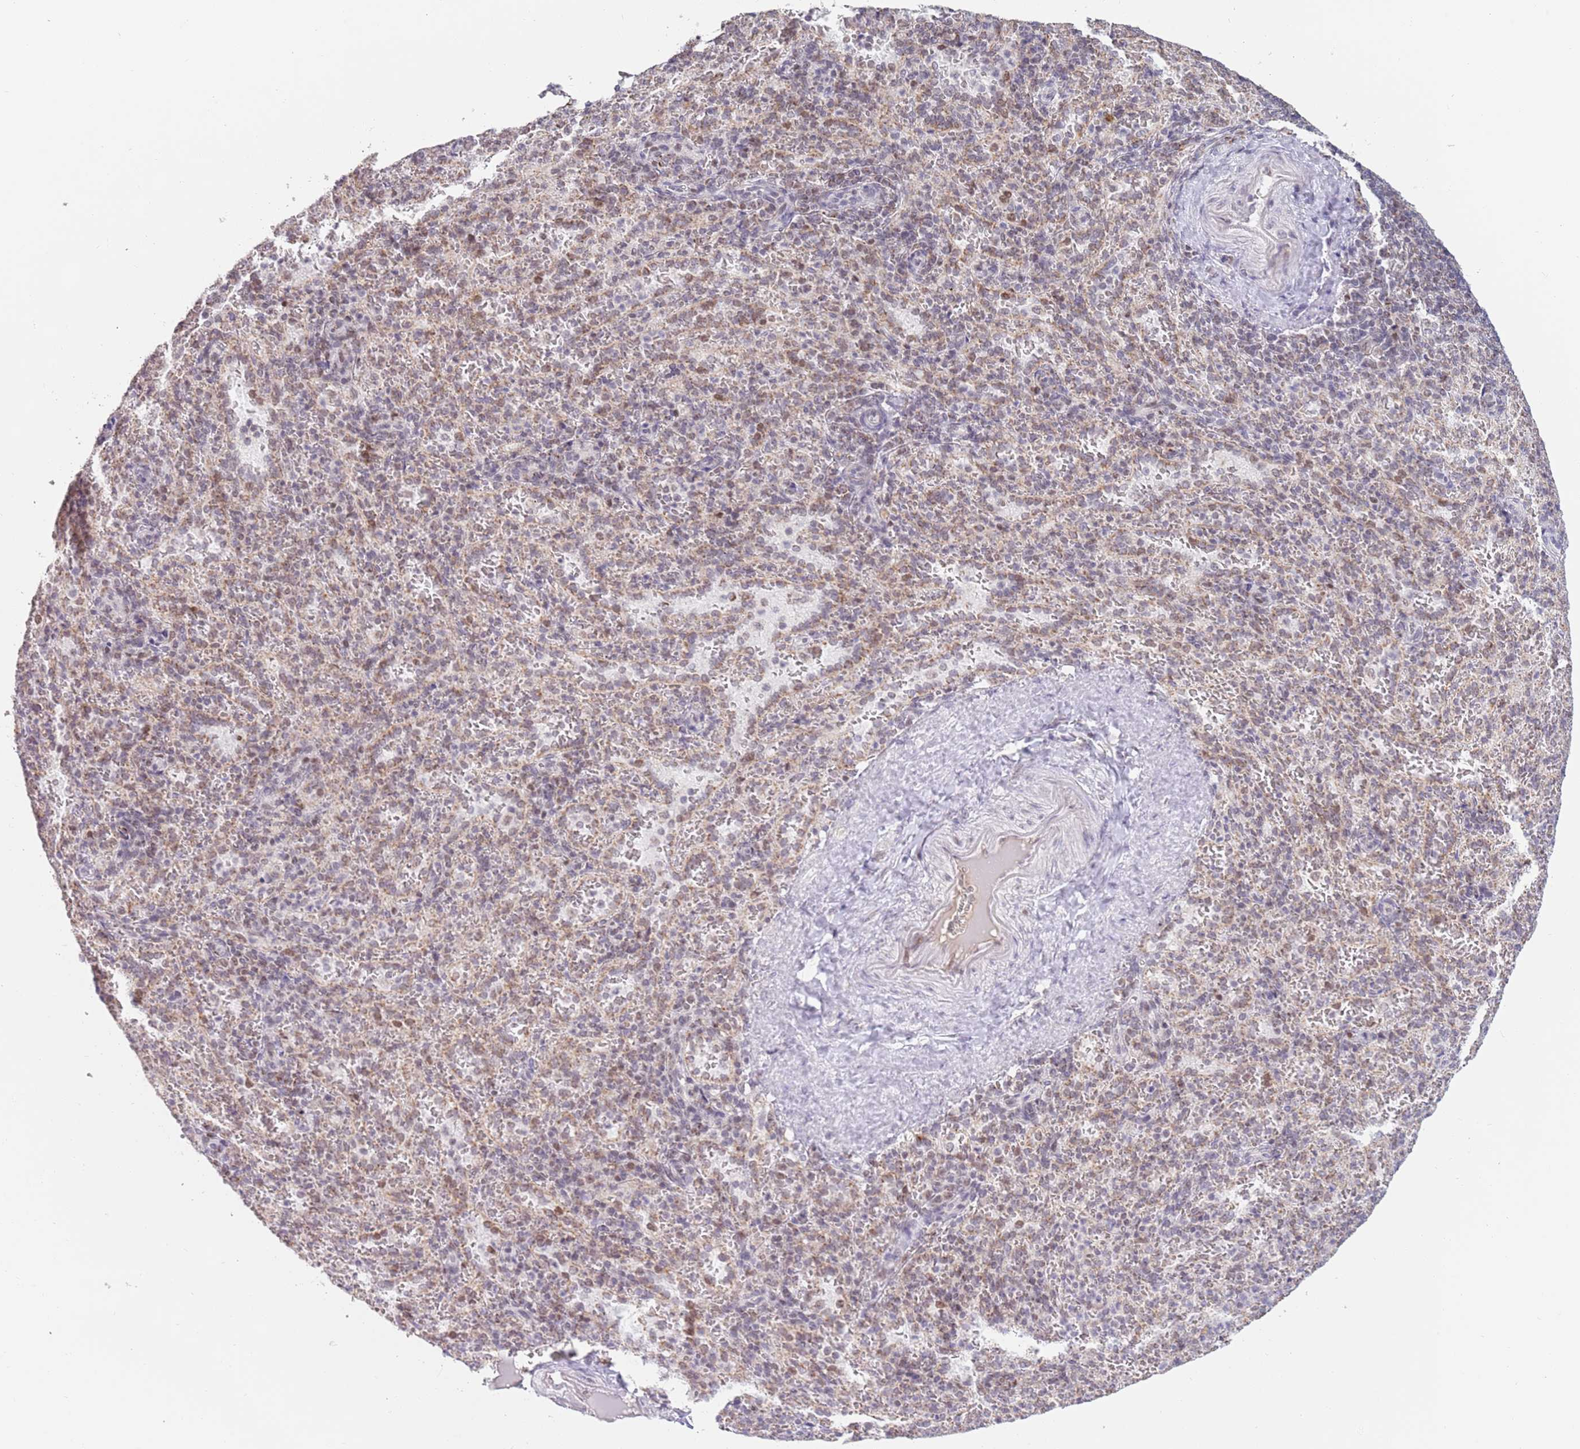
{"staining": {"intensity": "weak", "quantity": "25%-75%", "location": "cytoplasmic/membranous"}, "tissue": "spleen", "cell_type": "Cells in red pulp", "image_type": "normal", "snomed": [{"axis": "morphology", "description": "Normal tissue, NOS"}, {"axis": "topography", "description": "Spleen"}], "caption": "A micrograph showing weak cytoplasmic/membranous expression in about 25%-75% of cells in red pulp in unremarkable spleen, as visualized by brown immunohistochemical staining.", "gene": "TIMM13", "patient": {"sex": "female", "age": 21}}